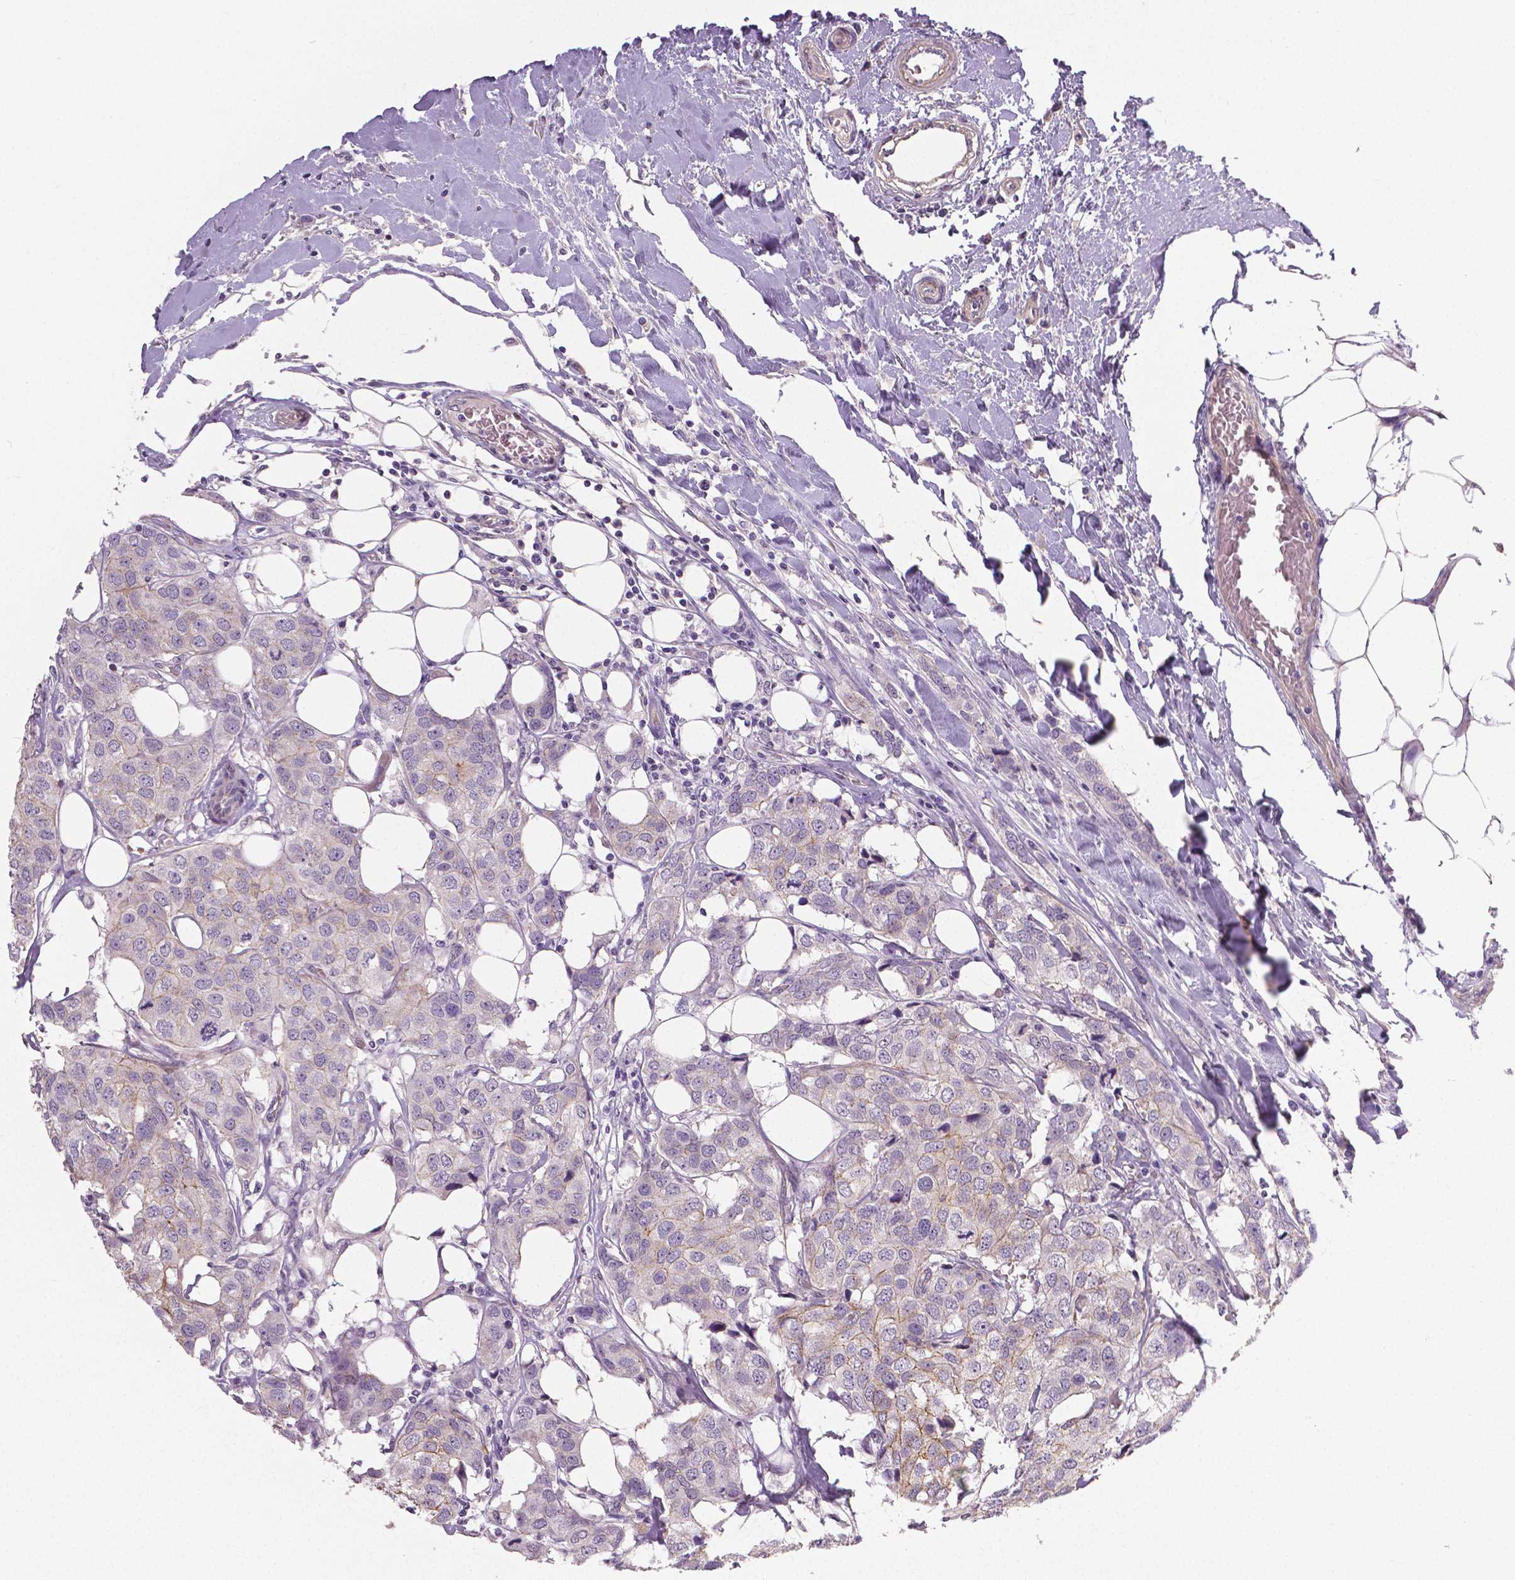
{"staining": {"intensity": "negative", "quantity": "none", "location": "none"}, "tissue": "breast cancer", "cell_type": "Tumor cells", "image_type": "cancer", "snomed": [{"axis": "morphology", "description": "Duct carcinoma"}, {"axis": "topography", "description": "Breast"}], "caption": "Protein analysis of breast cancer (invasive ductal carcinoma) demonstrates no significant expression in tumor cells. (Brightfield microscopy of DAB immunohistochemistry at high magnification).", "gene": "FLT1", "patient": {"sex": "female", "age": 80}}